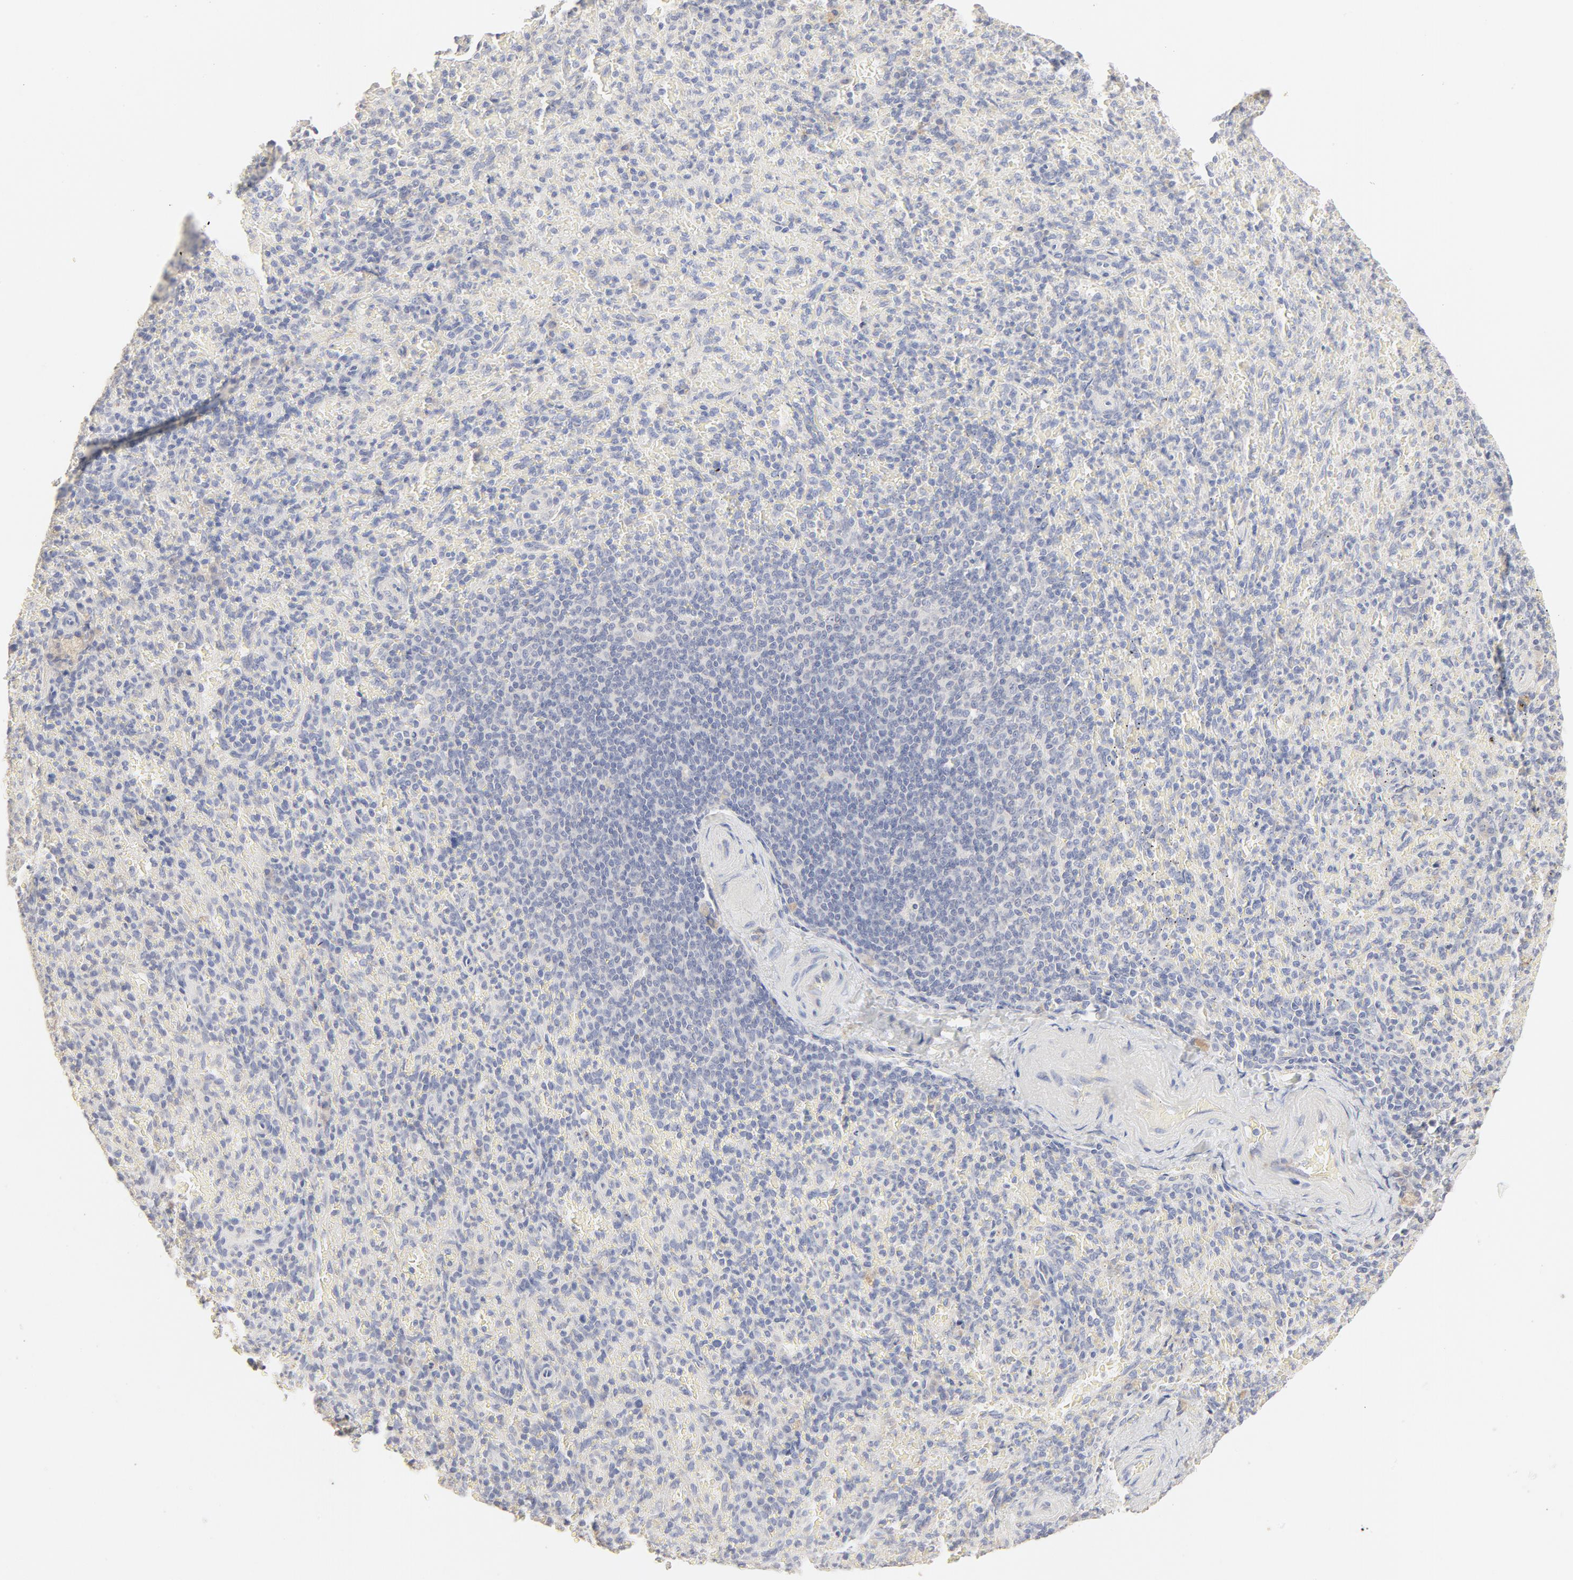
{"staining": {"intensity": "negative", "quantity": "none", "location": "none"}, "tissue": "spleen", "cell_type": "Cells in red pulp", "image_type": "normal", "snomed": [{"axis": "morphology", "description": "Normal tissue, NOS"}, {"axis": "topography", "description": "Spleen"}], "caption": "Histopathology image shows no significant protein expression in cells in red pulp of normal spleen.", "gene": "FCGBP", "patient": {"sex": "female", "age": 43}}